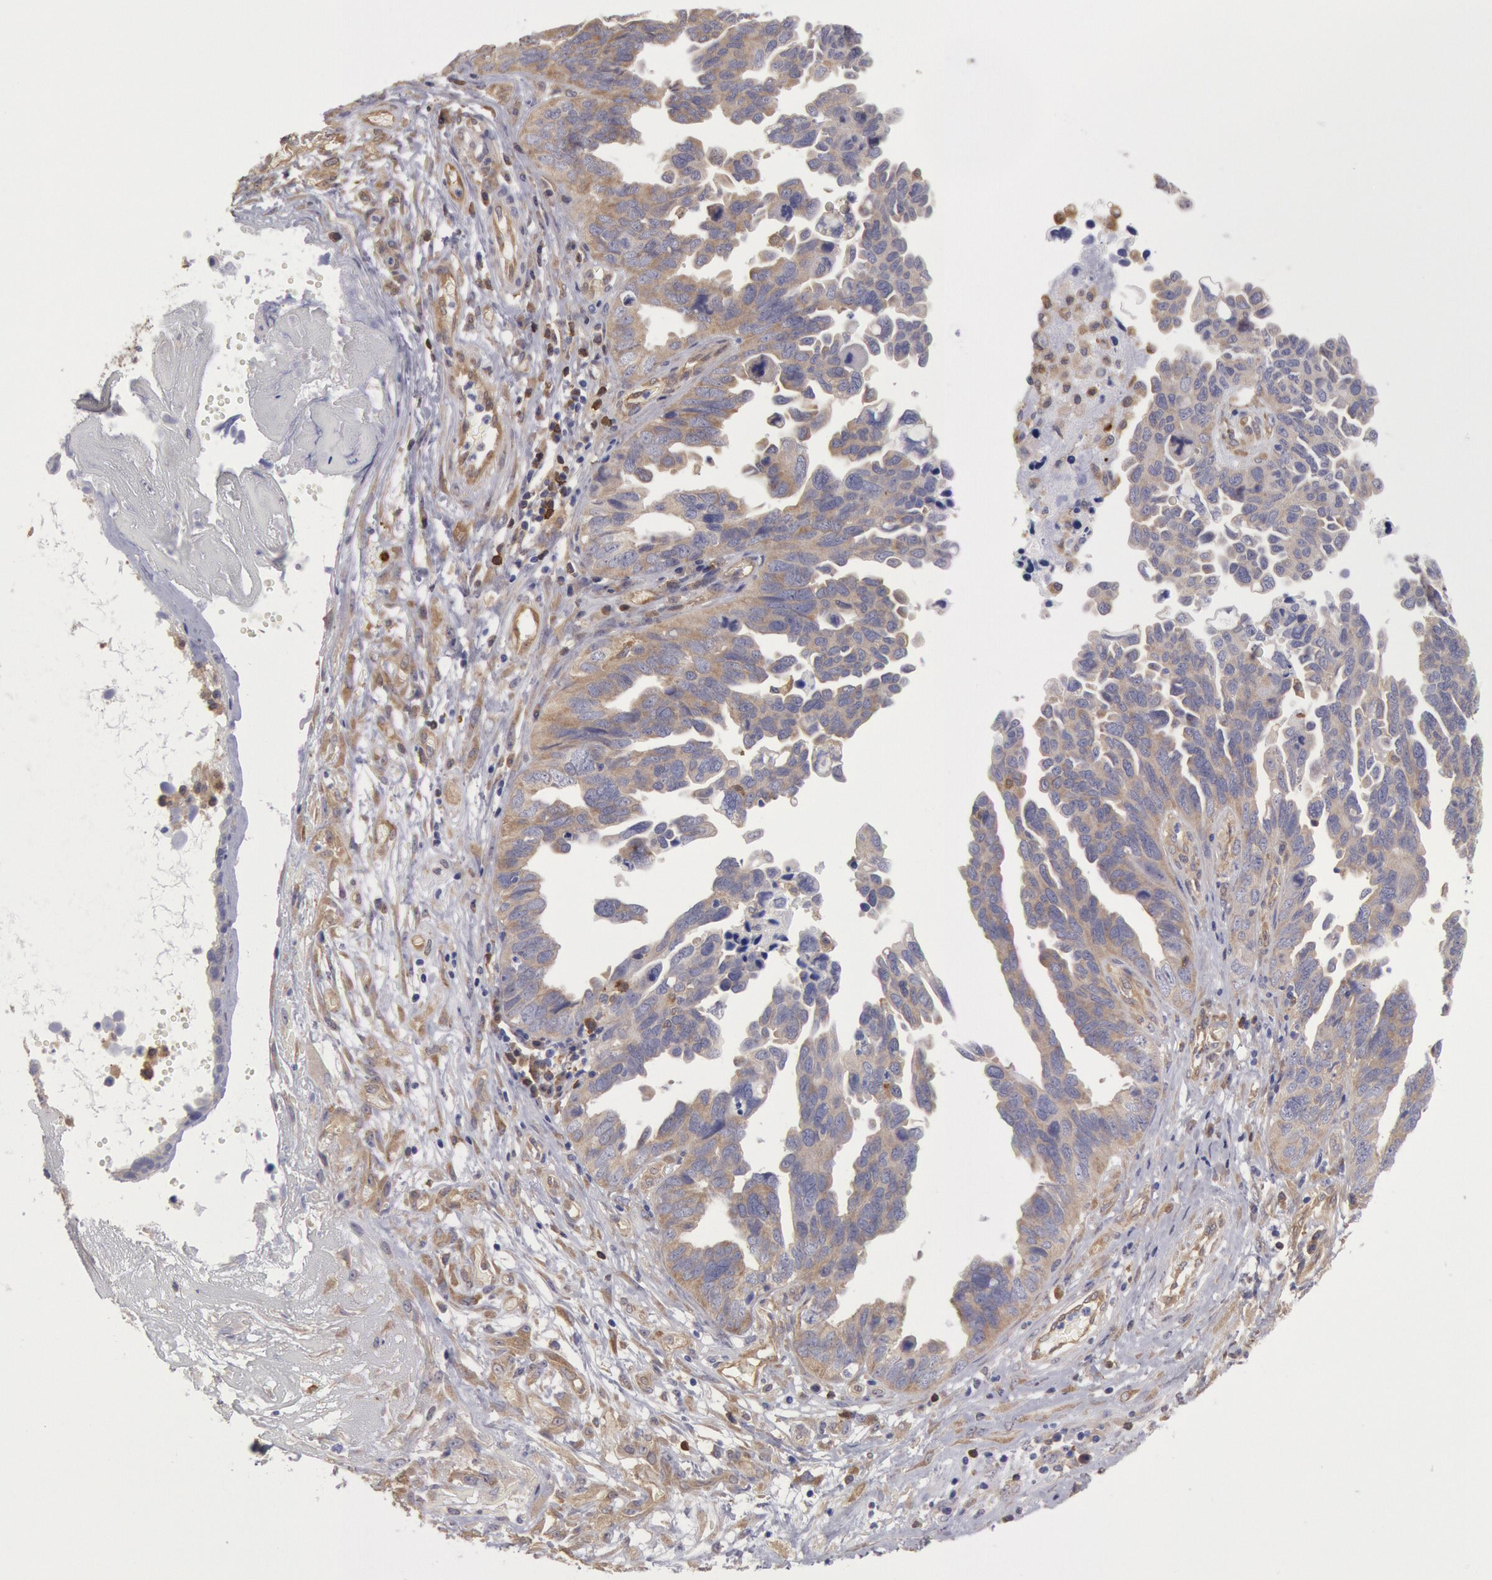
{"staining": {"intensity": "moderate", "quantity": ">75%", "location": "cytoplasmic/membranous"}, "tissue": "ovarian cancer", "cell_type": "Tumor cells", "image_type": "cancer", "snomed": [{"axis": "morphology", "description": "Cystadenocarcinoma, serous, NOS"}, {"axis": "topography", "description": "Ovary"}], "caption": "Serous cystadenocarcinoma (ovarian) was stained to show a protein in brown. There is medium levels of moderate cytoplasmic/membranous staining in approximately >75% of tumor cells.", "gene": "CCDC50", "patient": {"sex": "female", "age": 64}}